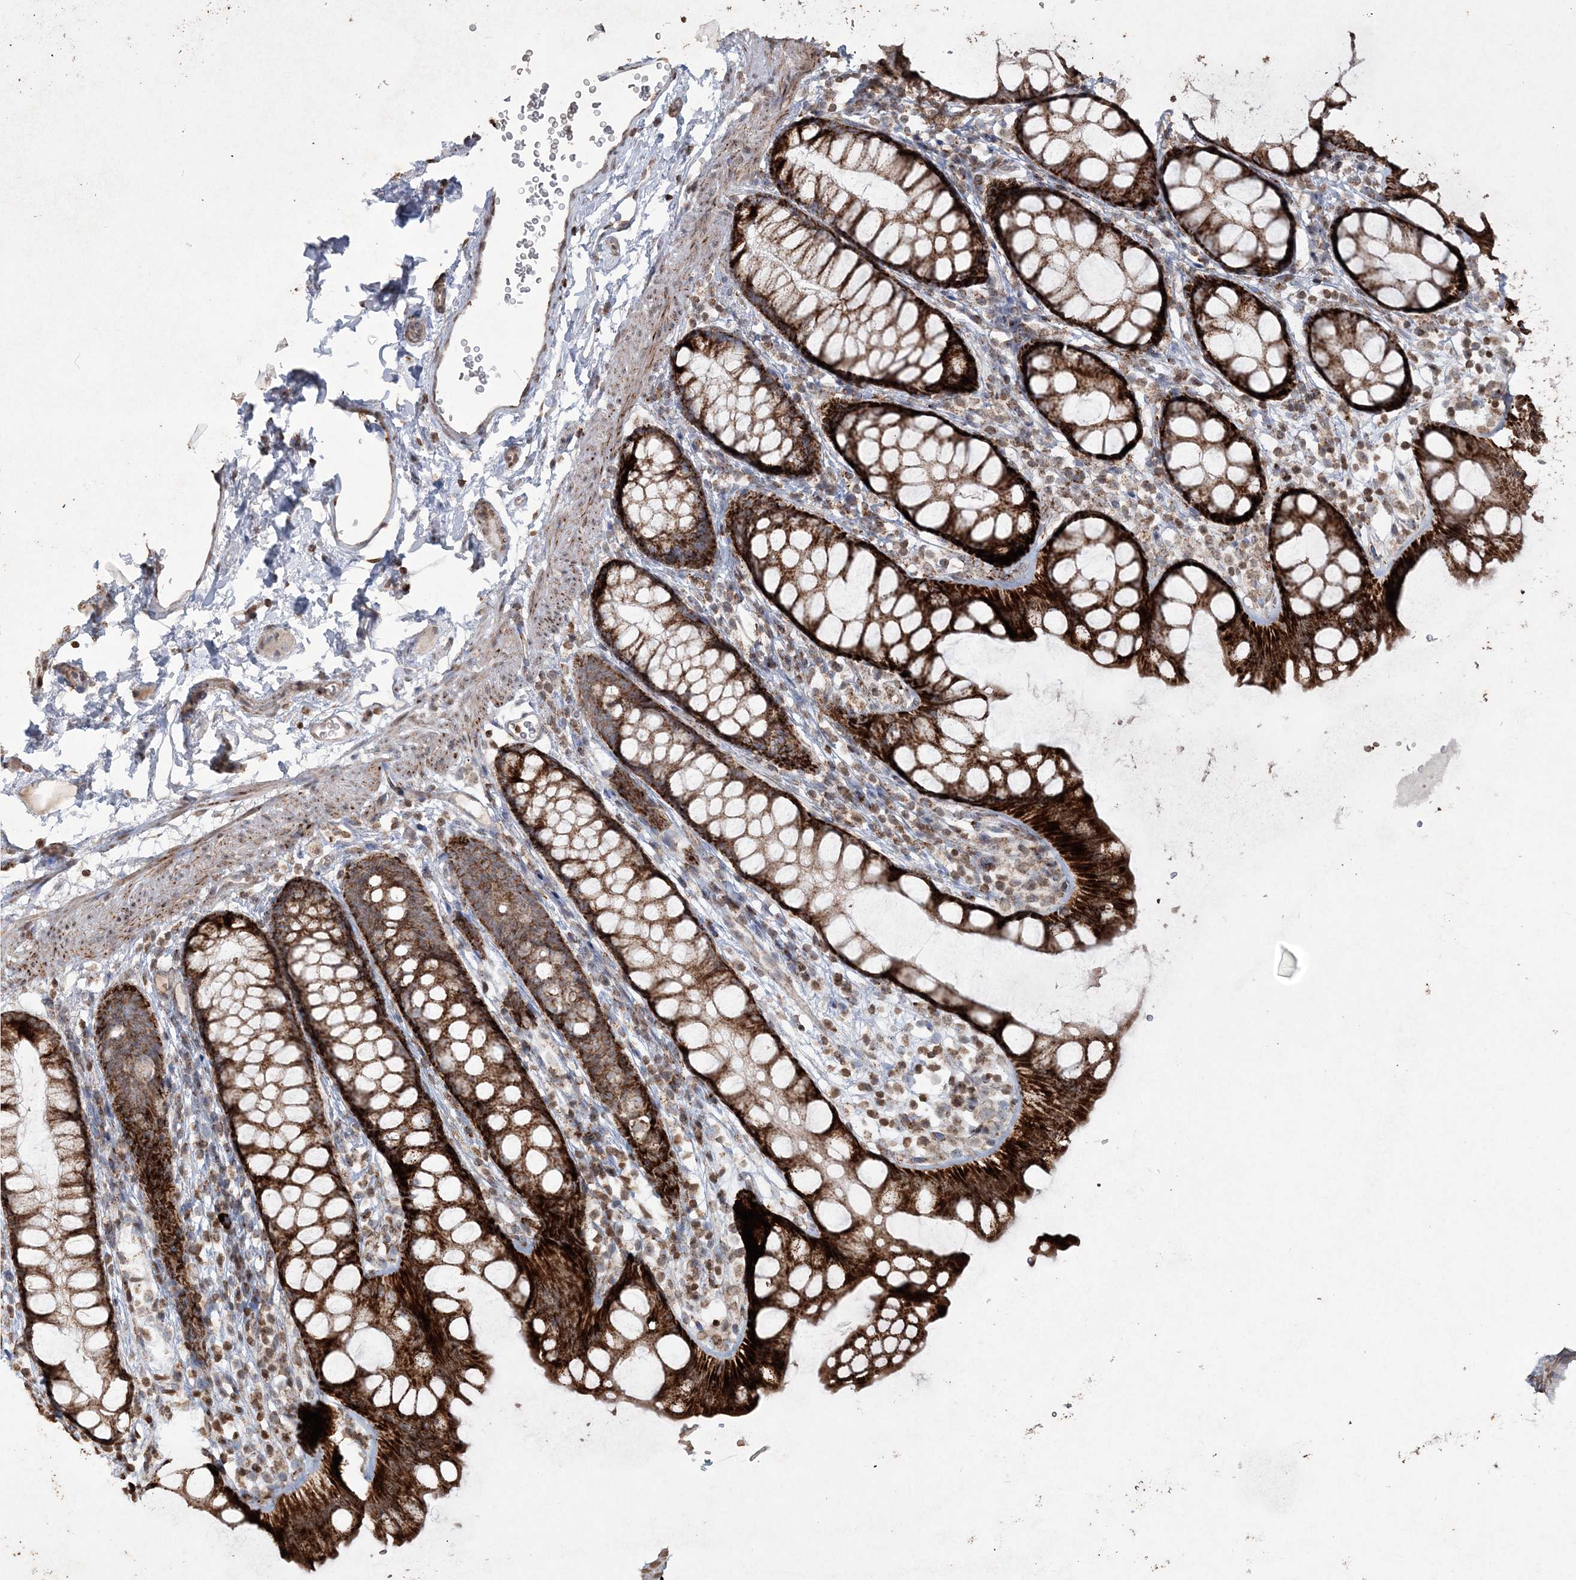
{"staining": {"intensity": "strong", "quantity": ">75%", "location": "cytoplasmic/membranous"}, "tissue": "rectum", "cell_type": "Glandular cells", "image_type": "normal", "snomed": [{"axis": "morphology", "description": "Normal tissue, NOS"}, {"axis": "topography", "description": "Rectum"}], "caption": "Immunohistochemistry (IHC) staining of benign rectum, which displays high levels of strong cytoplasmic/membranous staining in approximately >75% of glandular cells indicating strong cytoplasmic/membranous protein expression. The staining was performed using DAB (3,3'-diaminobenzidine) (brown) for protein detection and nuclei were counterstained in hematoxylin (blue).", "gene": "TTC7A", "patient": {"sex": "female", "age": 65}}